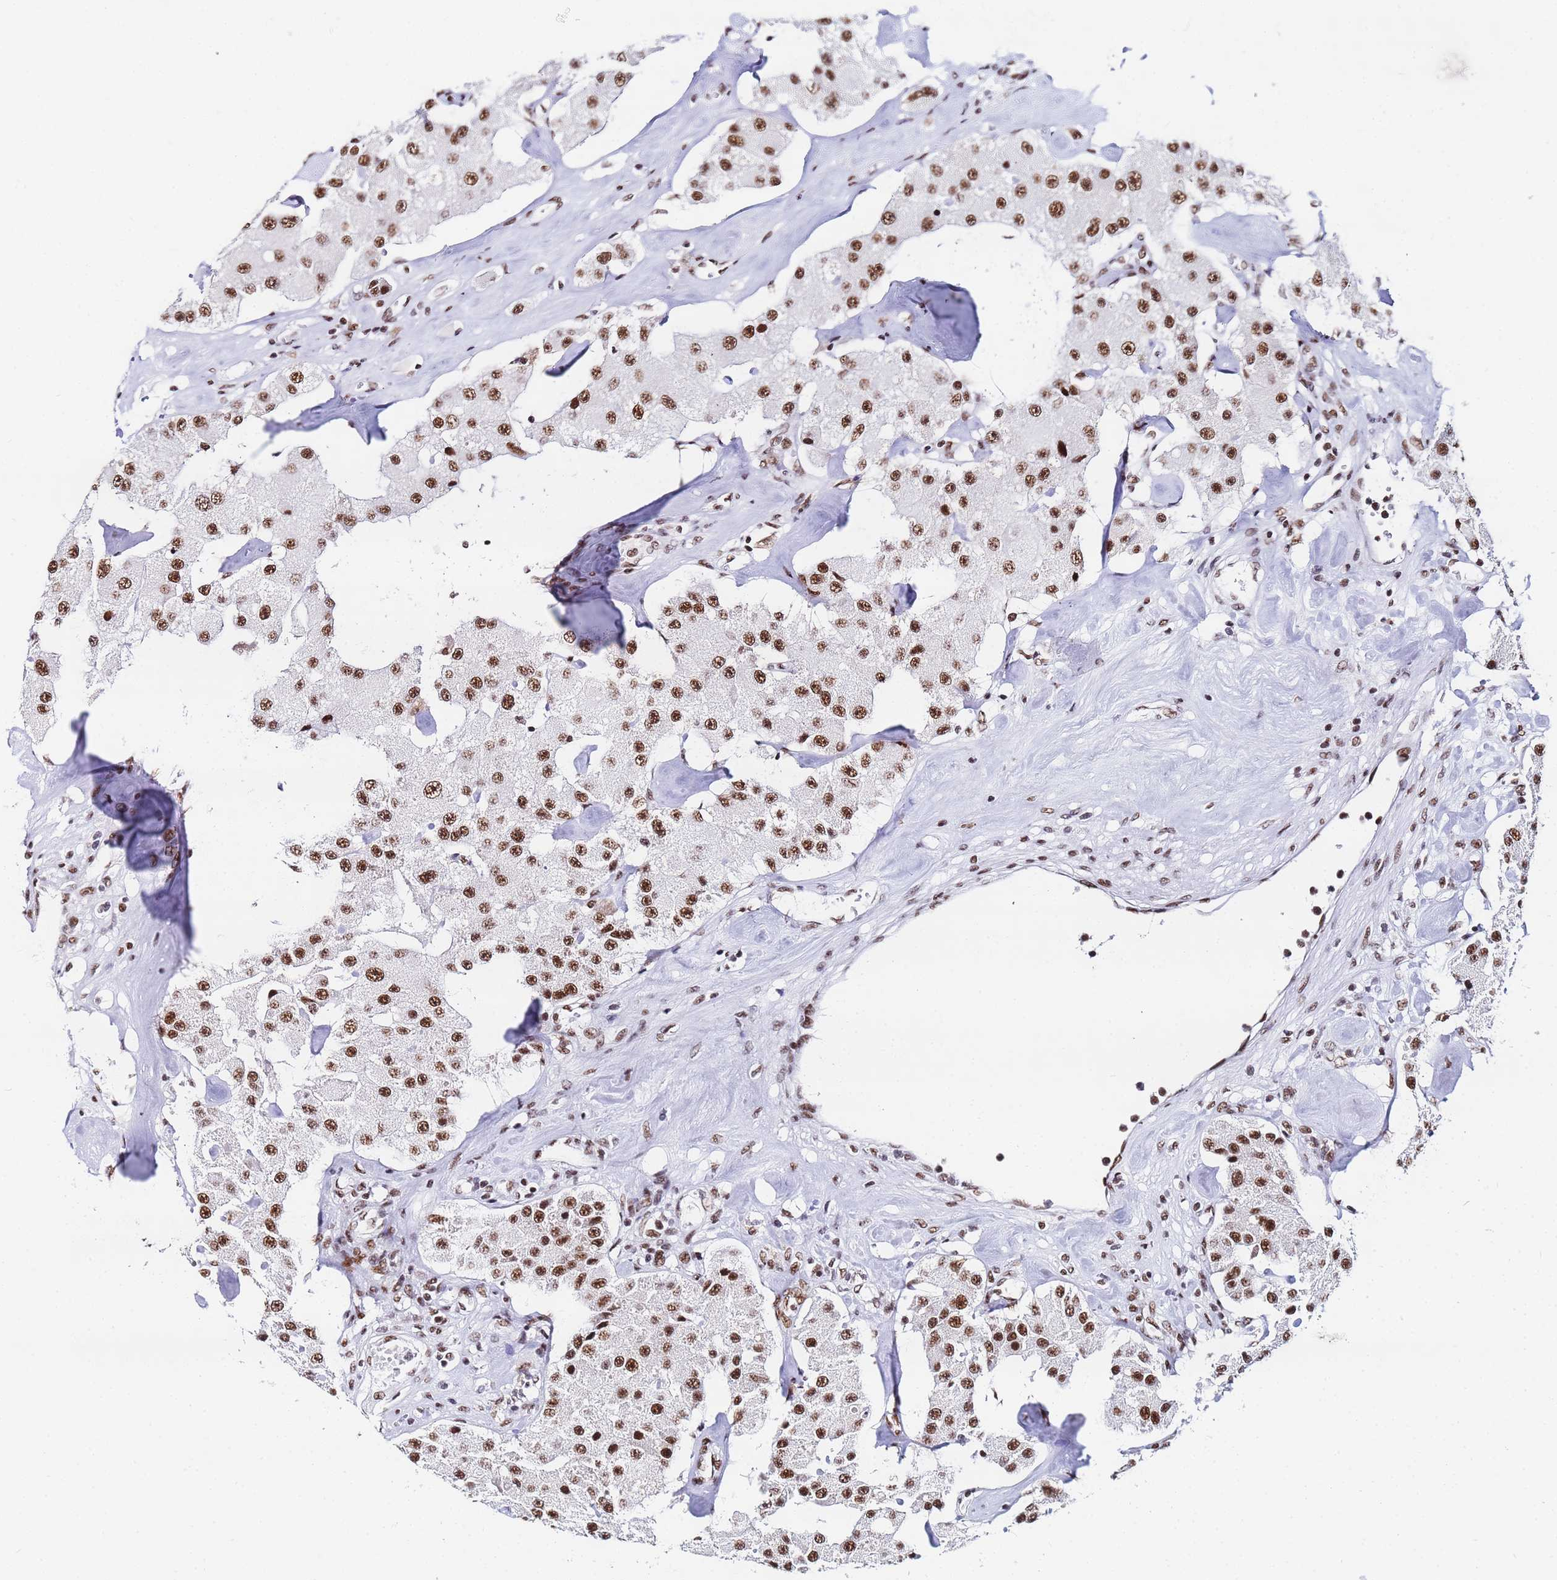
{"staining": {"intensity": "moderate", "quantity": ">75%", "location": "nuclear"}, "tissue": "carcinoid", "cell_type": "Tumor cells", "image_type": "cancer", "snomed": [{"axis": "morphology", "description": "Carcinoid, malignant, NOS"}, {"axis": "topography", "description": "Pancreas"}], "caption": "Tumor cells demonstrate medium levels of moderate nuclear positivity in approximately >75% of cells in carcinoid.", "gene": "SNRPA1", "patient": {"sex": "male", "age": 41}}